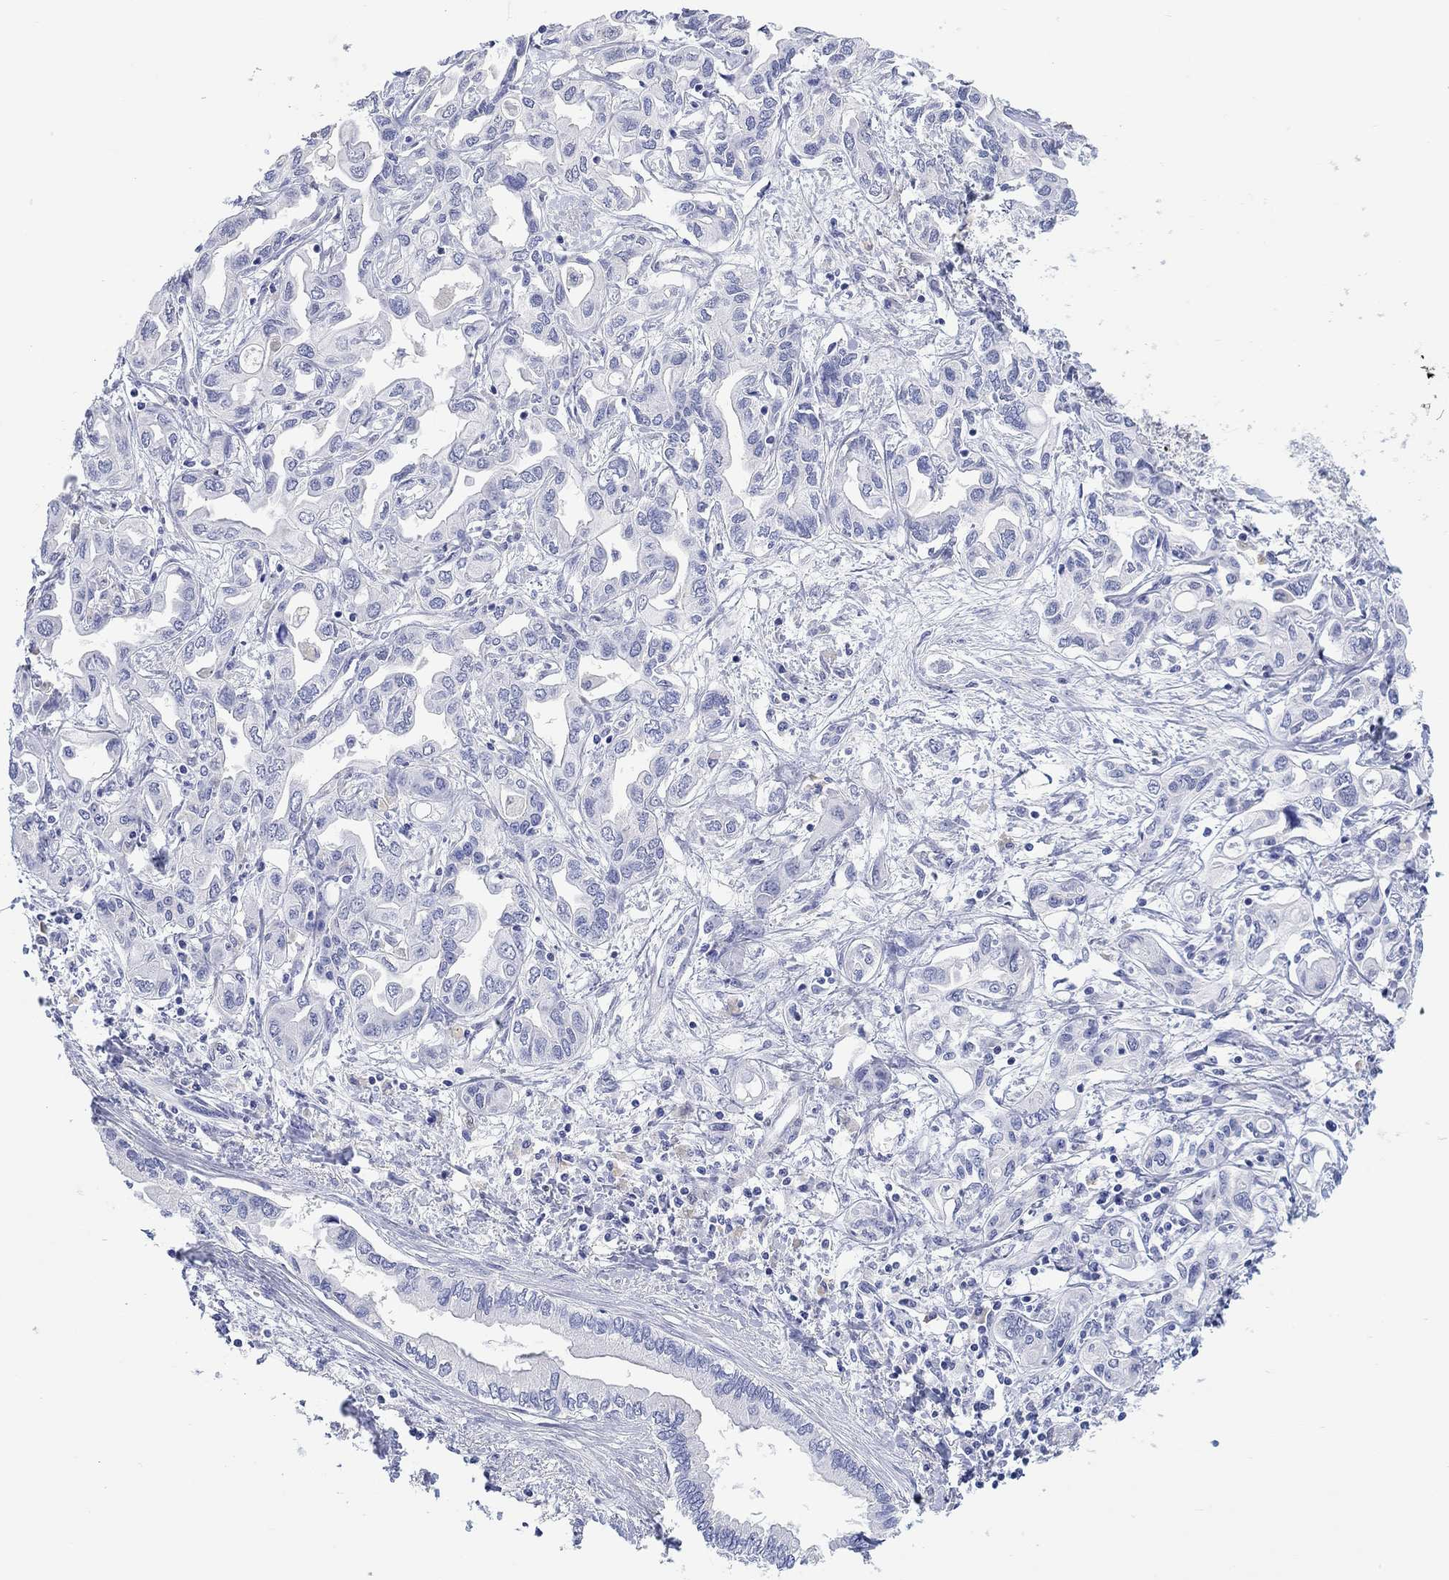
{"staining": {"intensity": "negative", "quantity": "none", "location": "none"}, "tissue": "liver cancer", "cell_type": "Tumor cells", "image_type": "cancer", "snomed": [{"axis": "morphology", "description": "Cholangiocarcinoma"}, {"axis": "topography", "description": "Liver"}], "caption": "An image of human liver cholangiocarcinoma is negative for staining in tumor cells.", "gene": "MSI1", "patient": {"sex": "female", "age": 64}}